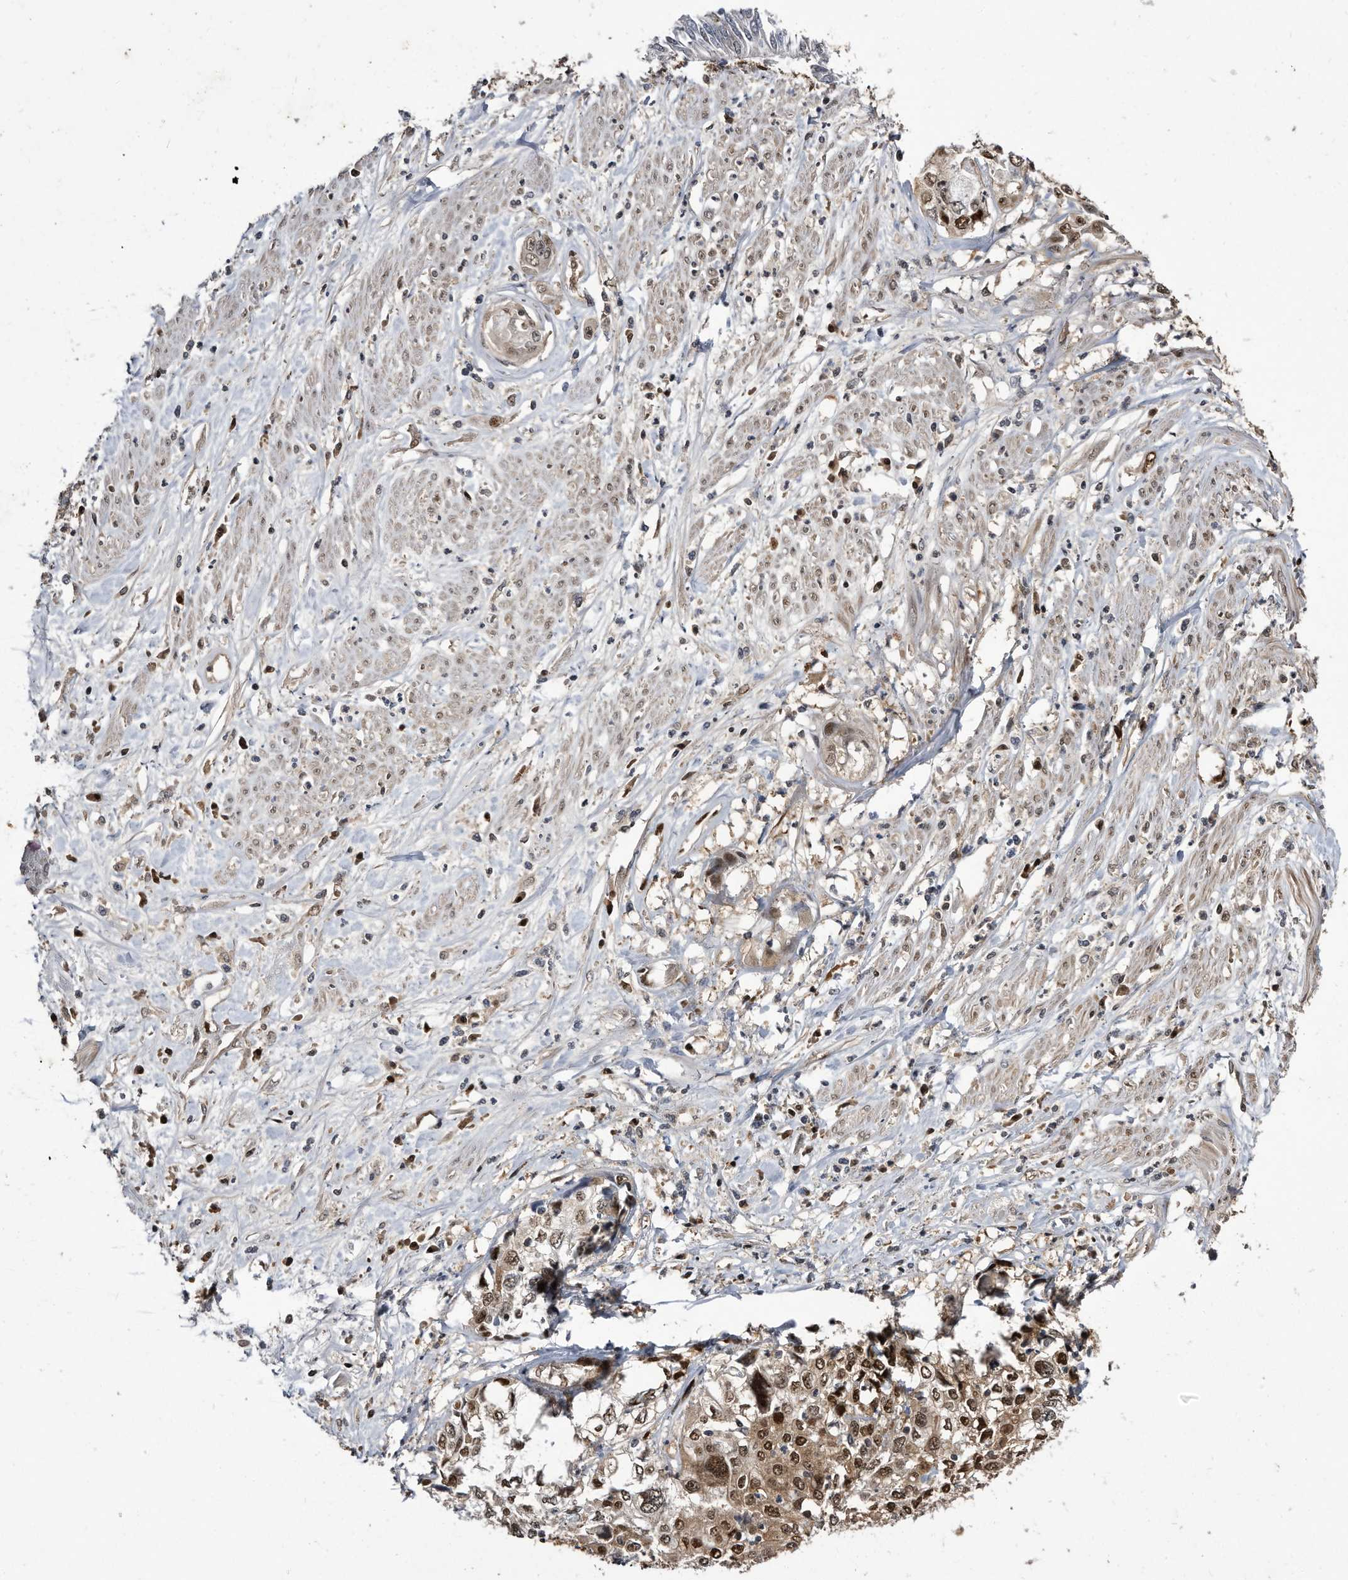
{"staining": {"intensity": "moderate", "quantity": ">75%", "location": "cytoplasmic/membranous,nuclear"}, "tissue": "cervical cancer", "cell_type": "Tumor cells", "image_type": "cancer", "snomed": [{"axis": "morphology", "description": "Squamous cell carcinoma, NOS"}, {"axis": "topography", "description": "Cervix"}], "caption": "Immunohistochemical staining of human squamous cell carcinoma (cervical) displays medium levels of moderate cytoplasmic/membranous and nuclear positivity in about >75% of tumor cells. The protein is stained brown, and the nuclei are stained in blue (DAB (3,3'-diaminobenzidine) IHC with brightfield microscopy, high magnification).", "gene": "RAD23B", "patient": {"sex": "female", "age": 31}}